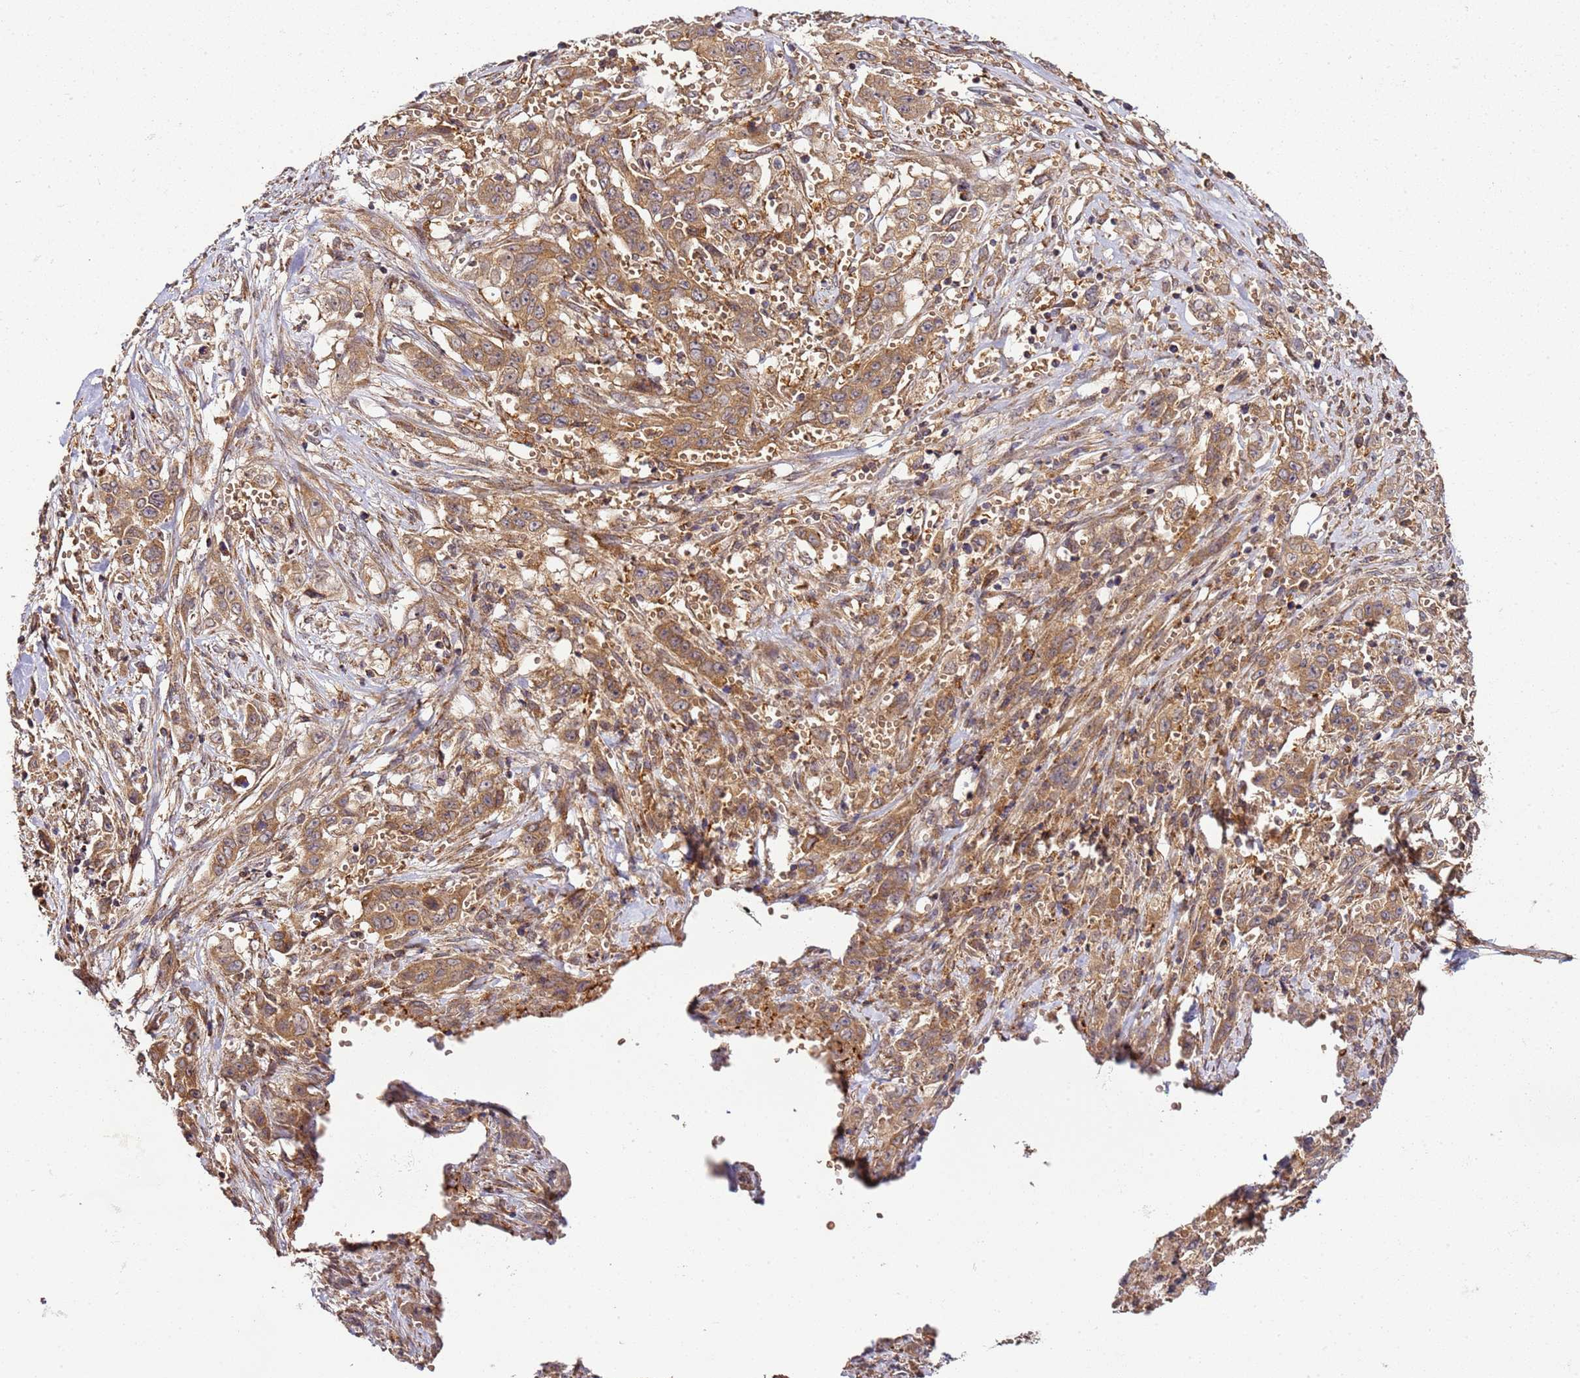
{"staining": {"intensity": "moderate", "quantity": ">75%", "location": "cytoplasmic/membranous"}, "tissue": "stomach cancer", "cell_type": "Tumor cells", "image_type": "cancer", "snomed": [{"axis": "morphology", "description": "Adenocarcinoma, NOS"}, {"axis": "topography", "description": "Stomach, upper"}], "caption": "Protein expression analysis of stomach adenocarcinoma reveals moderate cytoplasmic/membranous positivity in approximately >75% of tumor cells. Ihc stains the protein in brown and the nuclei are stained blue.", "gene": "TM2D2", "patient": {"sex": "male", "age": 62}}